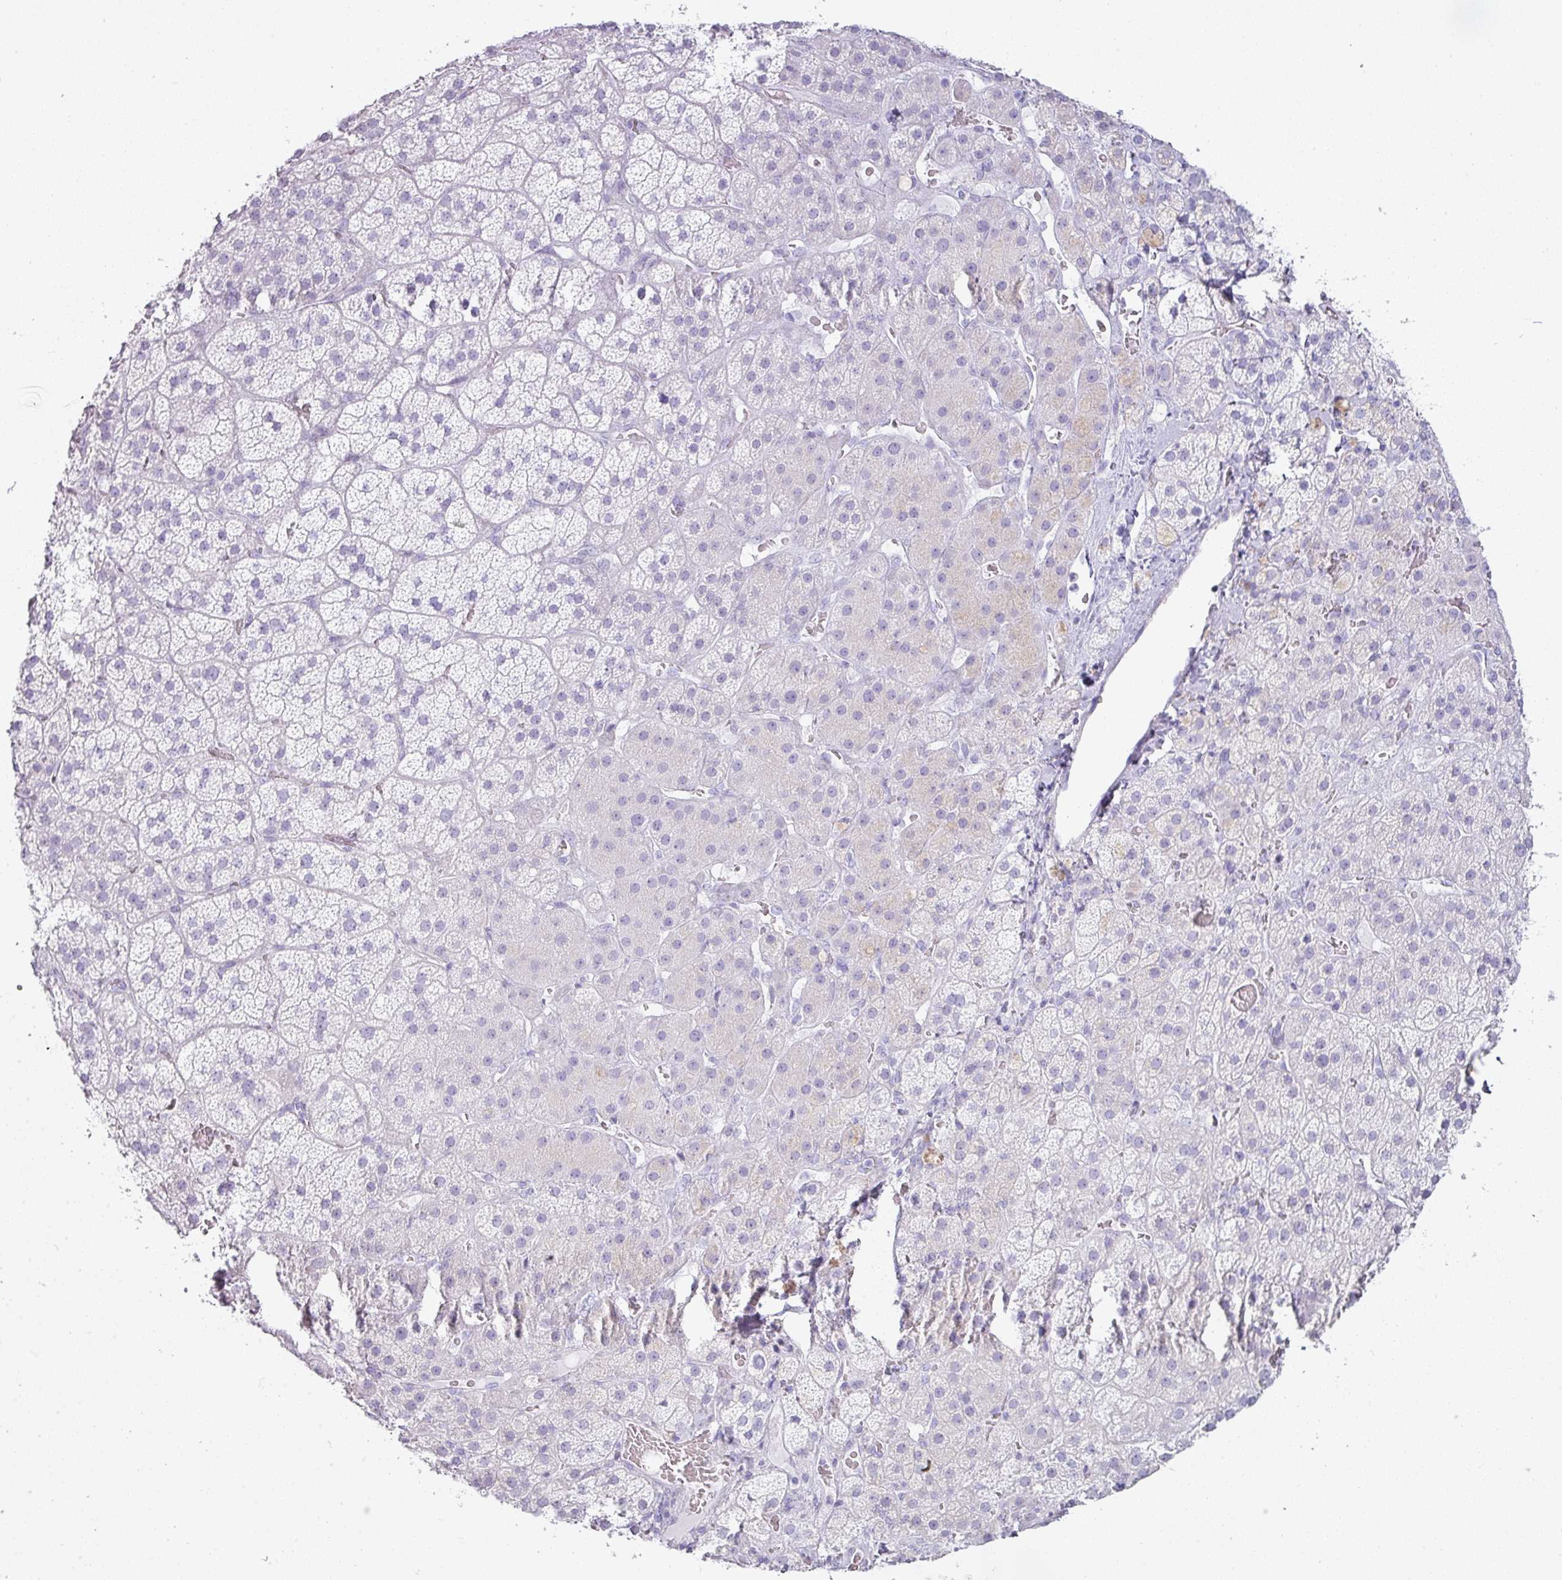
{"staining": {"intensity": "negative", "quantity": "none", "location": "none"}, "tissue": "adrenal gland", "cell_type": "Glandular cells", "image_type": "normal", "snomed": [{"axis": "morphology", "description": "Normal tissue, NOS"}, {"axis": "topography", "description": "Adrenal gland"}], "caption": "Glandular cells show no significant protein expression in unremarkable adrenal gland. (DAB immunohistochemistry (IHC) with hematoxylin counter stain).", "gene": "PGA3", "patient": {"sex": "male", "age": 57}}